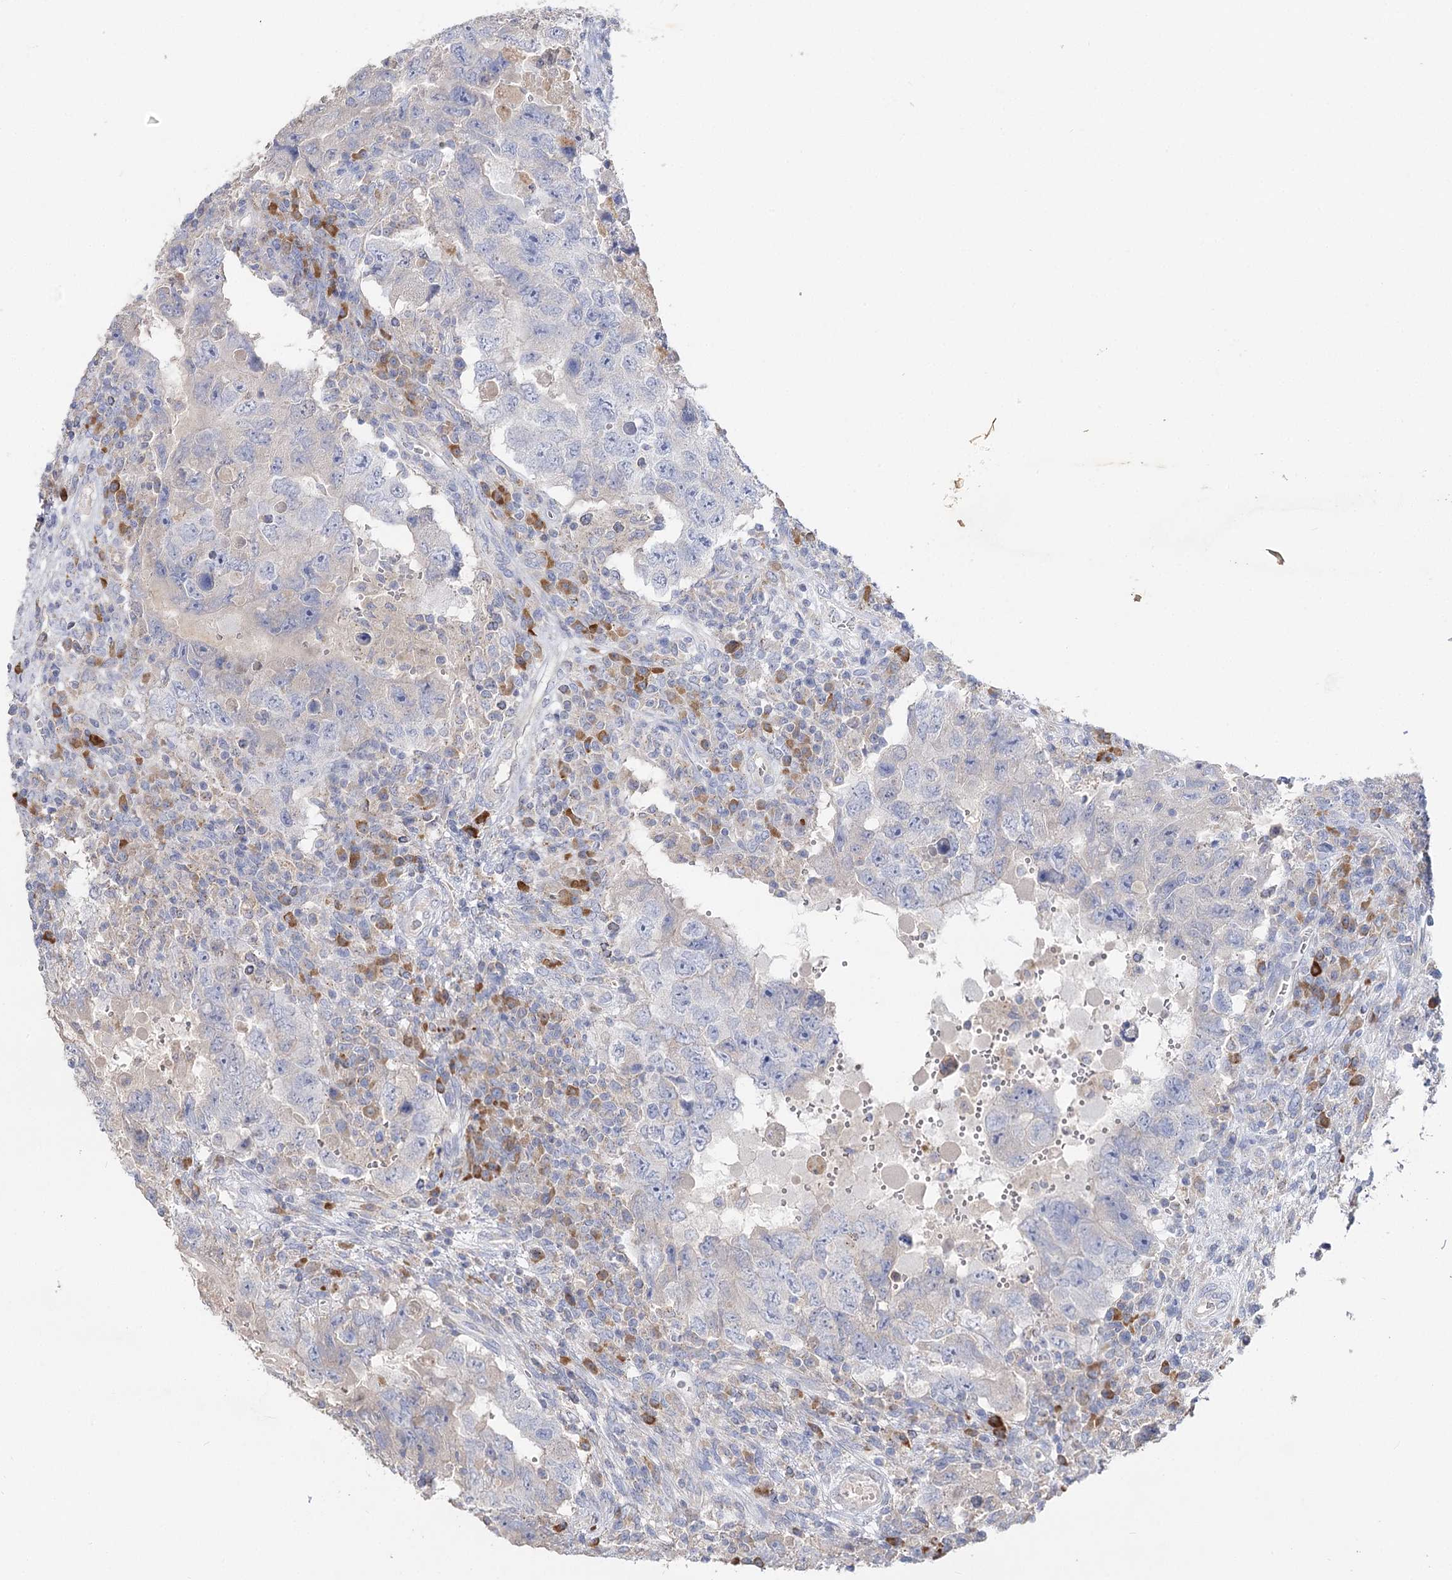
{"staining": {"intensity": "negative", "quantity": "none", "location": "none"}, "tissue": "testis cancer", "cell_type": "Tumor cells", "image_type": "cancer", "snomed": [{"axis": "morphology", "description": "Carcinoma, Embryonal, NOS"}, {"axis": "topography", "description": "Testis"}], "caption": "Testis embryonal carcinoma was stained to show a protein in brown. There is no significant staining in tumor cells.", "gene": "IL1RAP", "patient": {"sex": "male", "age": 26}}